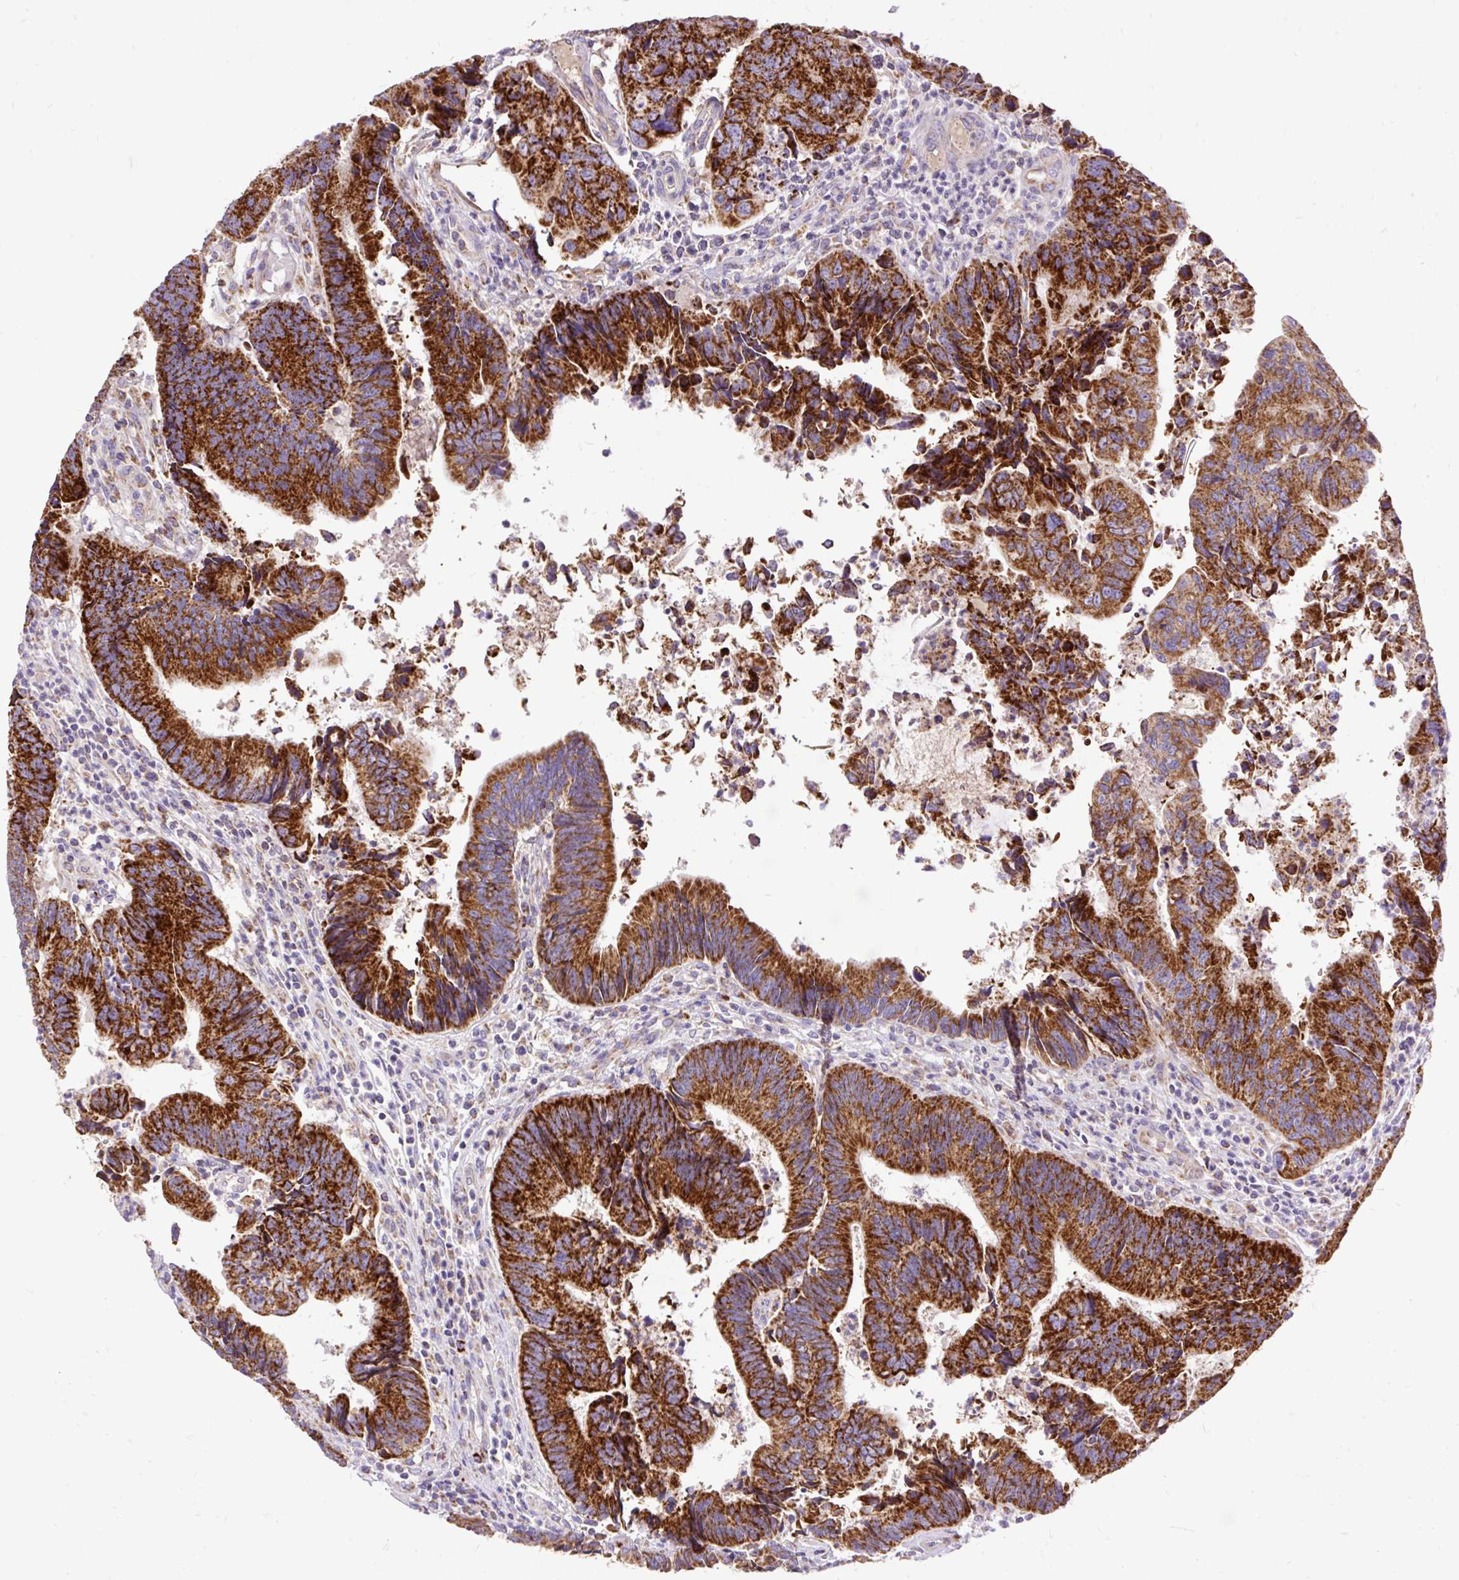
{"staining": {"intensity": "strong", "quantity": ">75%", "location": "cytoplasmic/membranous"}, "tissue": "colorectal cancer", "cell_type": "Tumor cells", "image_type": "cancer", "snomed": [{"axis": "morphology", "description": "Adenocarcinoma, NOS"}, {"axis": "topography", "description": "Colon"}], "caption": "The immunohistochemical stain shows strong cytoplasmic/membranous expression in tumor cells of colorectal cancer tissue.", "gene": "TOMM40", "patient": {"sex": "female", "age": 67}}